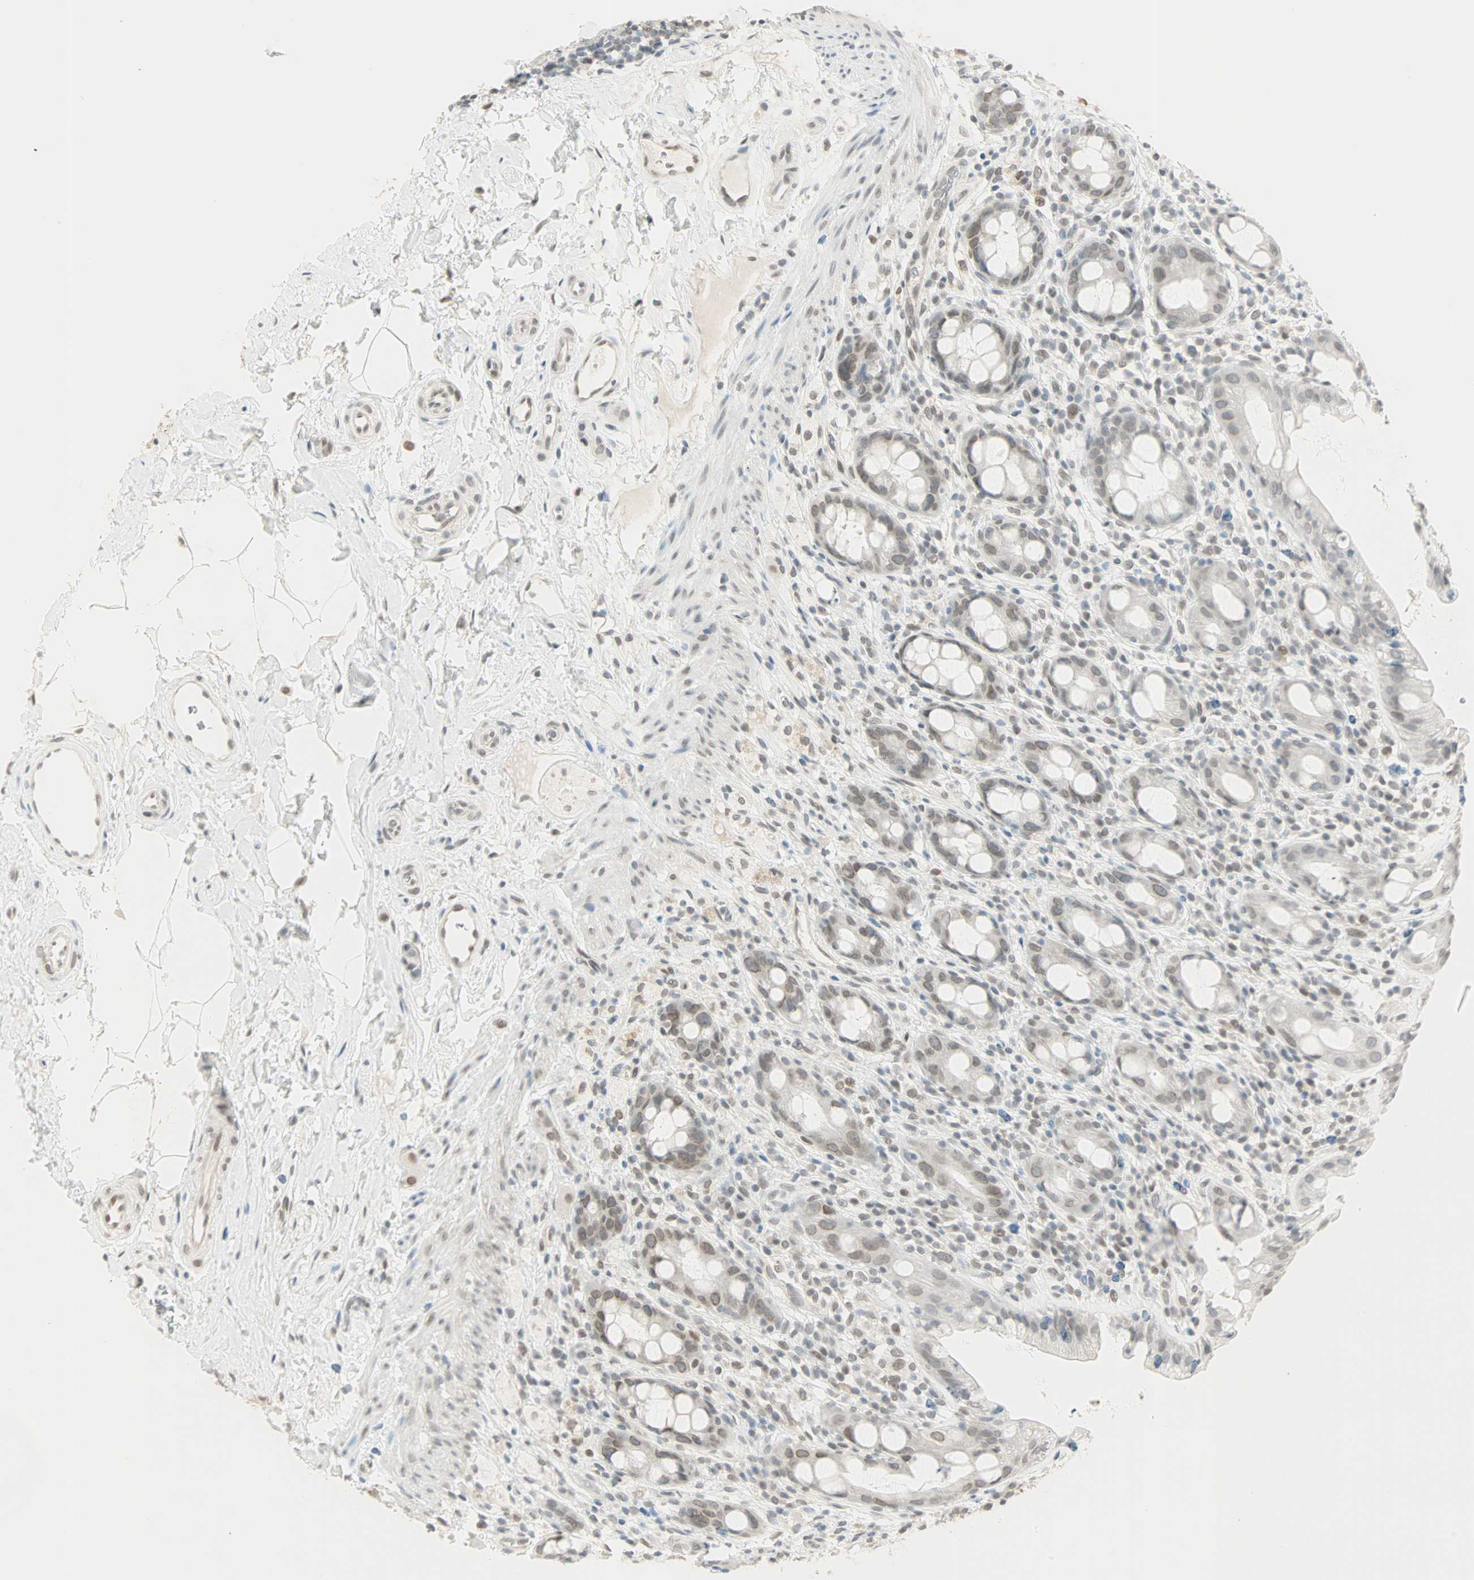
{"staining": {"intensity": "weak", "quantity": "25%-75%", "location": "cytoplasmic/membranous,nuclear"}, "tissue": "rectum", "cell_type": "Glandular cells", "image_type": "normal", "snomed": [{"axis": "morphology", "description": "Normal tissue, NOS"}, {"axis": "topography", "description": "Rectum"}], "caption": "Immunohistochemistry staining of benign rectum, which displays low levels of weak cytoplasmic/membranous,nuclear positivity in approximately 25%-75% of glandular cells indicating weak cytoplasmic/membranous,nuclear protein positivity. The staining was performed using DAB (brown) for protein detection and nuclei were counterstained in hematoxylin (blue).", "gene": "BCAN", "patient": {"sex": "male", "age": 44}}